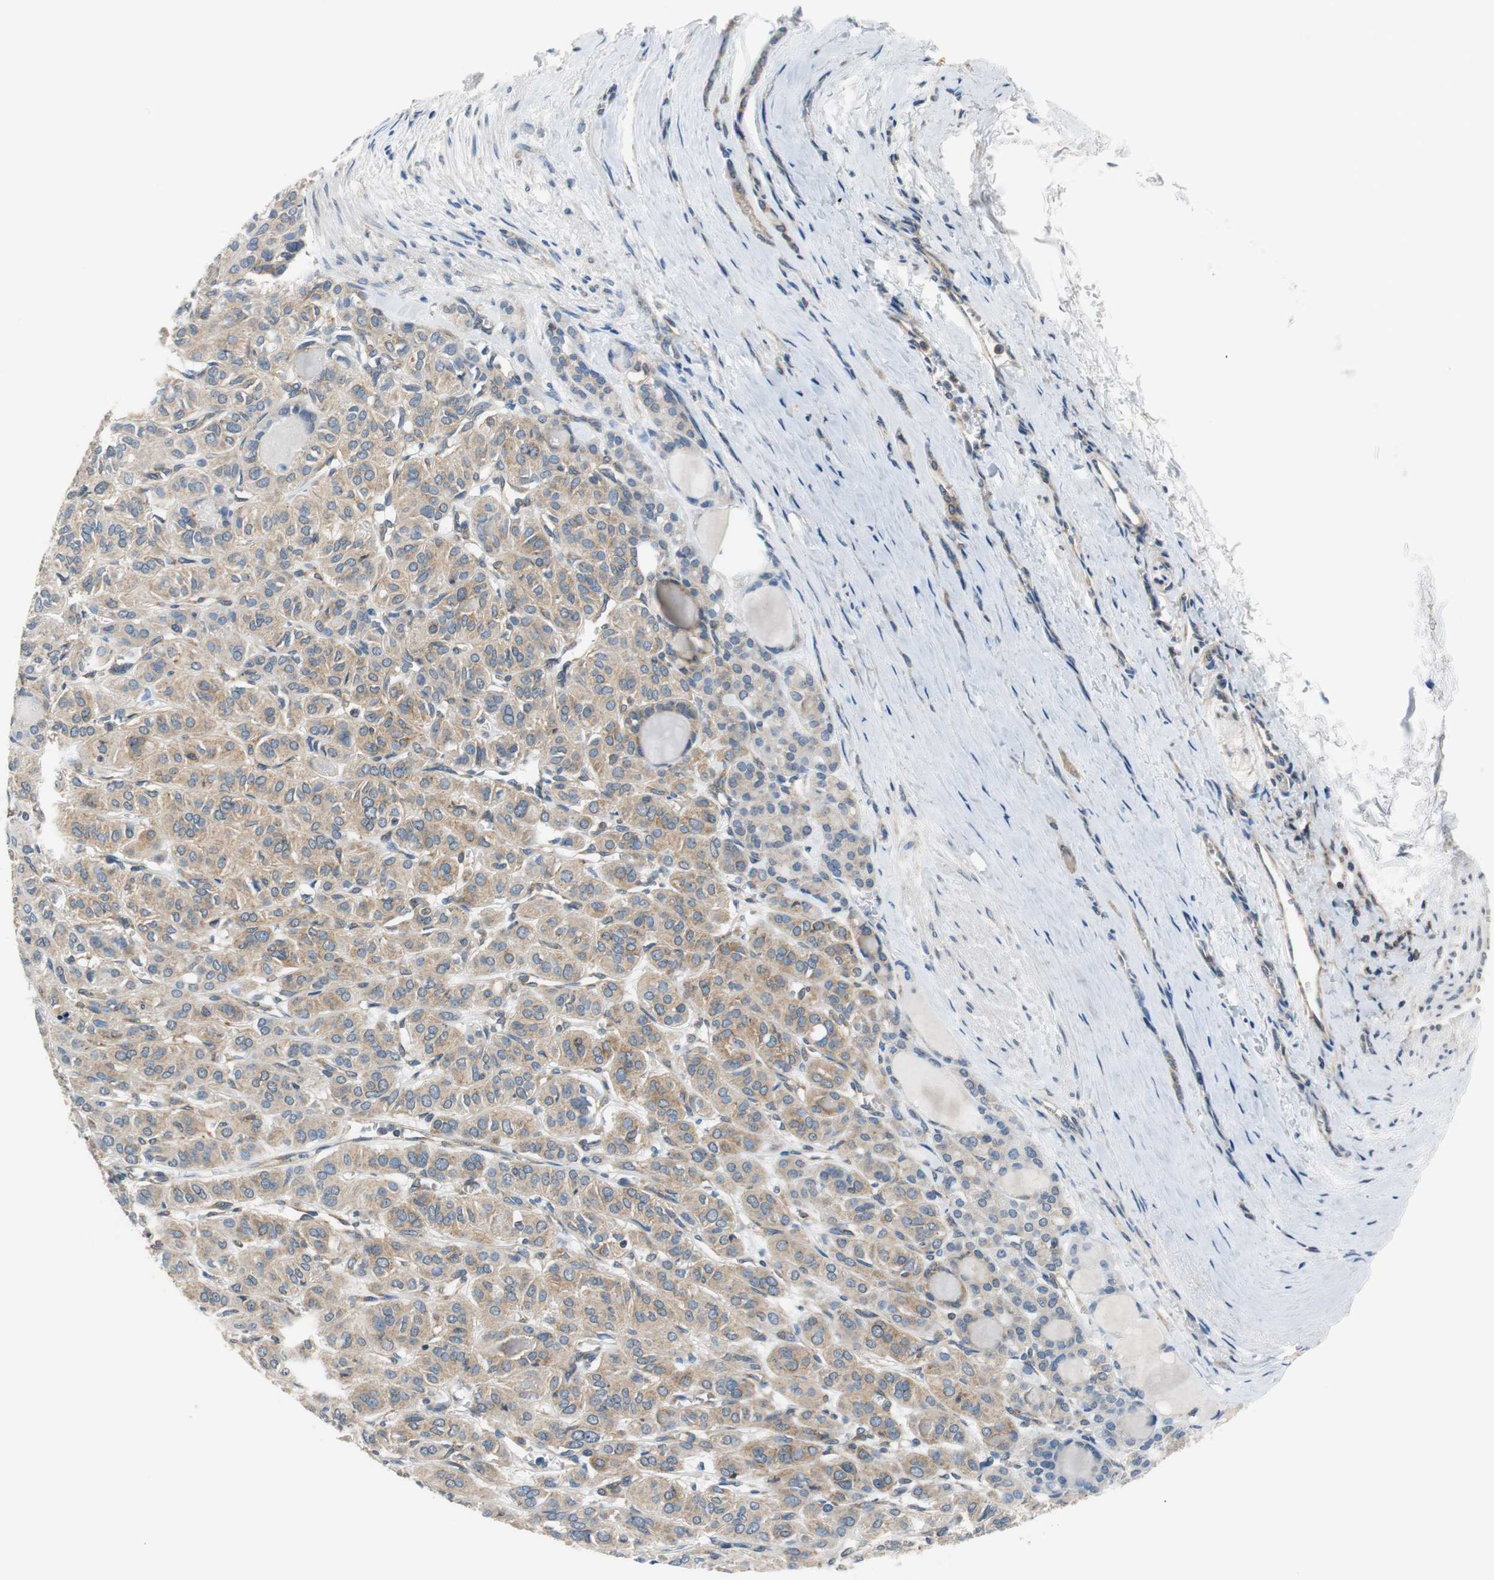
{"staining": {"intensity": "moderate", "quantity": ">75%", "location": "cytoplasmic/membranous"}, "tissue": "thyroid cancer", "cell_type": "Tumor cells", "image_type": "cancer", "snomed": [{"axis": "morphology", "description": "Follicular adenoma carcinoma, NOS"}, {"axis": "topography", "description": "Thyroid gland"}], "caption": "Thyroid follicular adenoma carcinoma was stained to show a protein in brown. There is medium levels of moderate cytoplasmic/membranous staining in approximately >75% of tumor cells. (brown staining indicates protein expression, while blue staining denotes nuclei).", "gene": "CNOT3", "patient": {"sex": "female", "age": 71}}